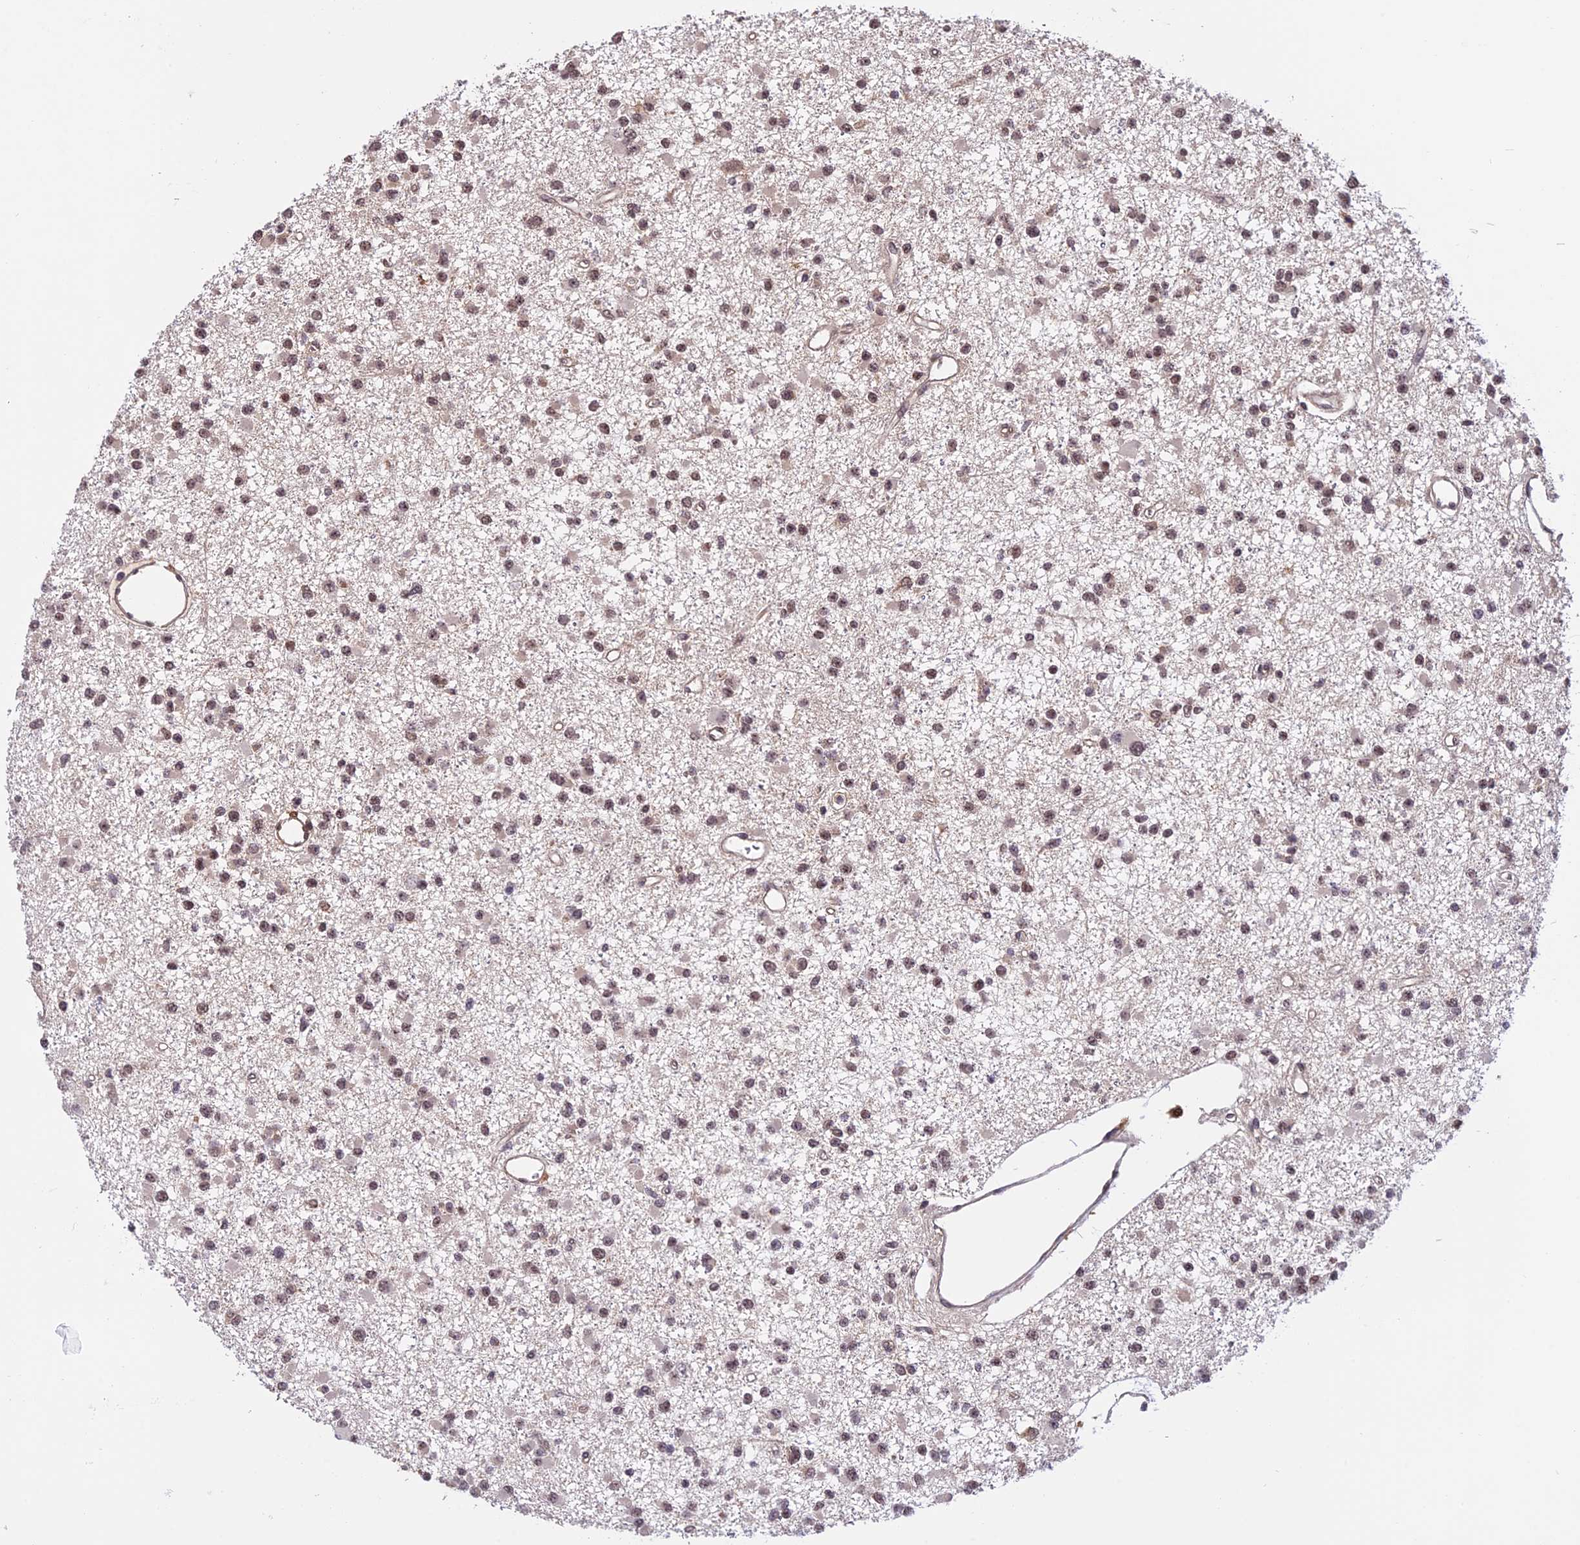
{"staining": {"intensity": "moderate", "quantity": ">75%", "location": "nuclear"}, "tissue": "glioma", "cell_type": "Tumor cells", "image_type": "cancer", "snomed": [{"axis": "morphology", "description": "Glioma, malignant, Low grade"}, {"axis": "topography", "description": "Brain"}], "caption": "Protein expression by immunohistochemistry displays moderate nuclear expression in about >75% of tumor cells in malignant glioma (low-grade).", "gene": "MNS1", "patient": {"sex": "female", "age": 22}}